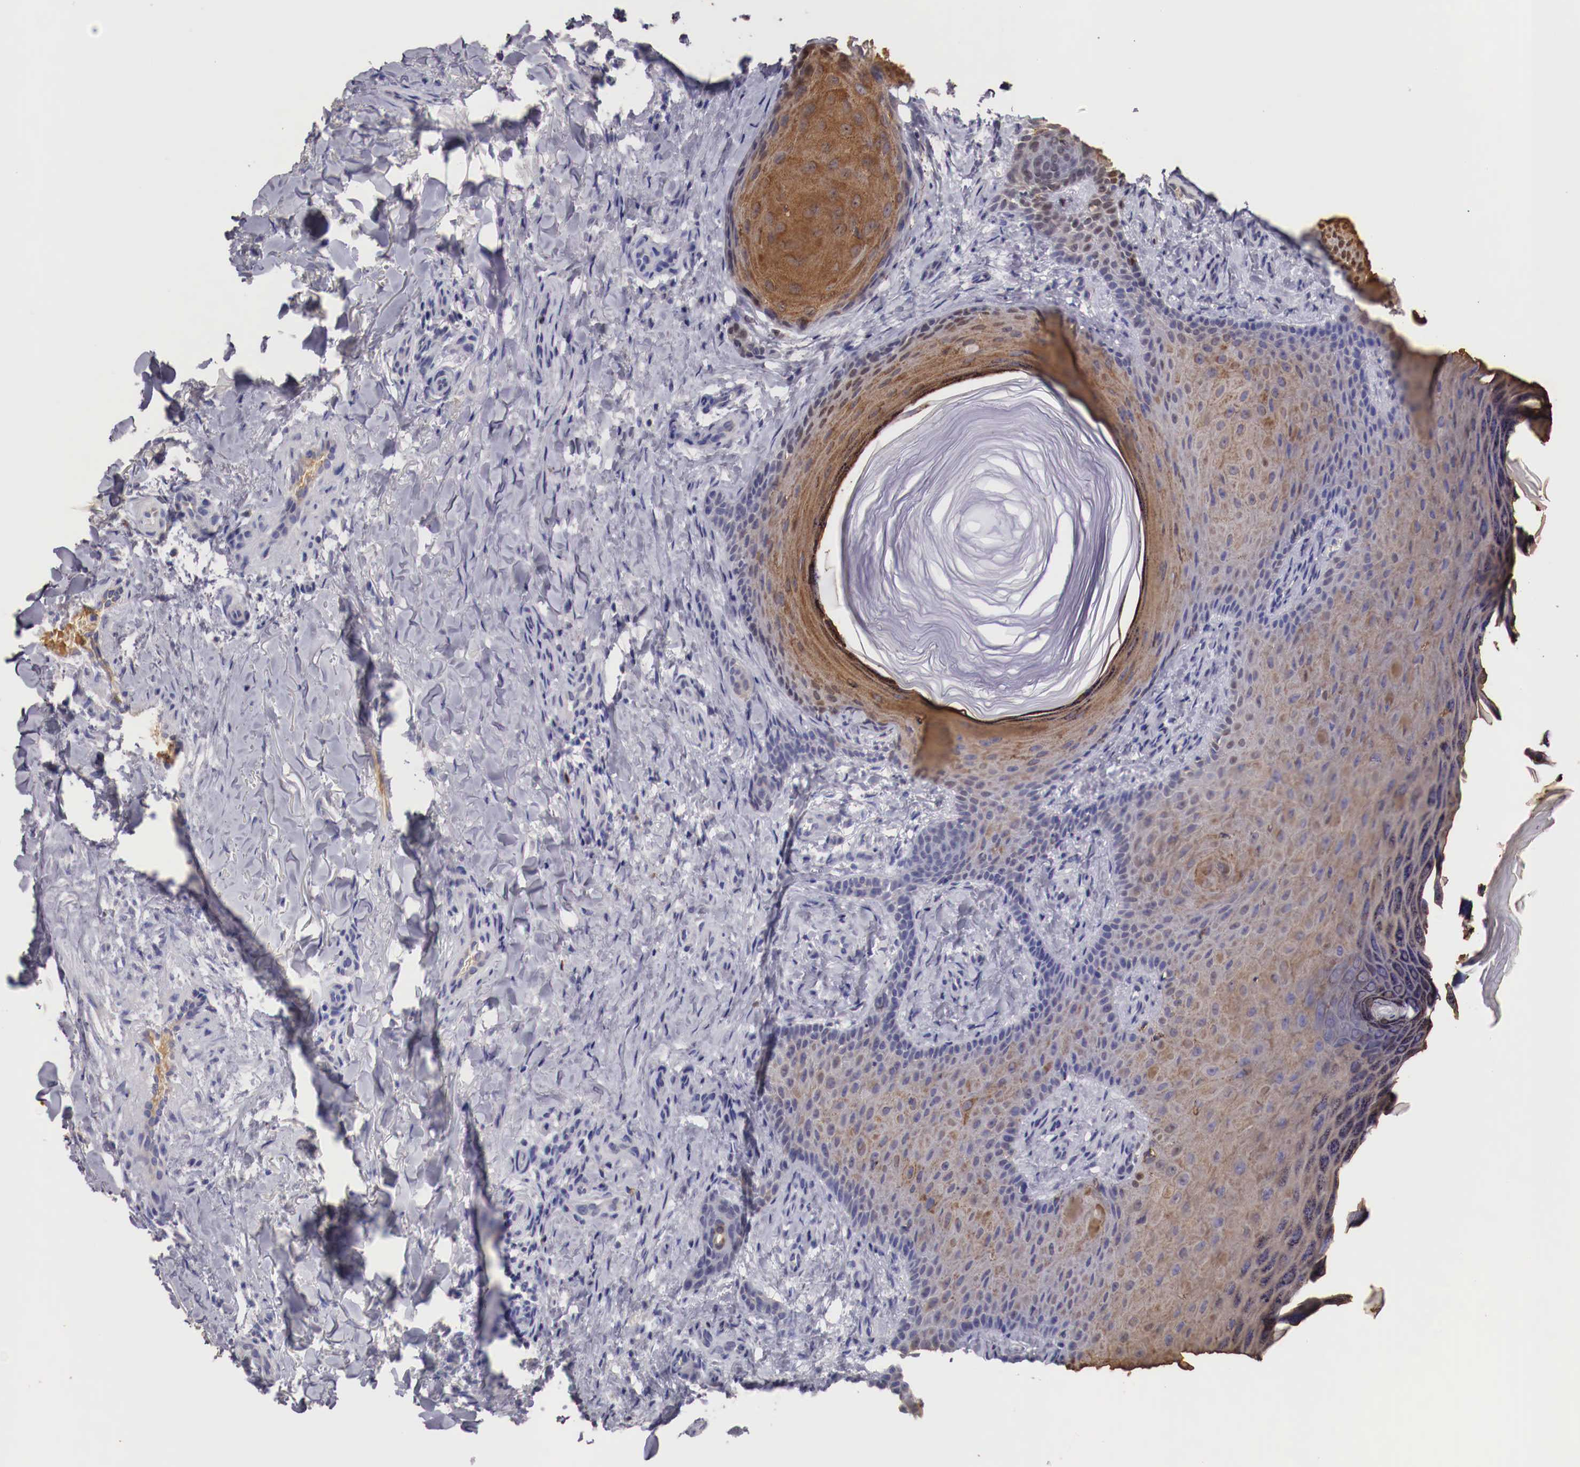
{"staining": {"intensity": "moderate", "quantity": "25%-75%", "location": "cytoplasmic/membranous"}, "tissue": "skin cancer", "cell_type": "Tumor cells", "image_type": "cancer", "snomed": [{"axis": "morphology", "description": "Normal tissue, NOS"}, {"axis": "morphology", "description": "Basal cell carcinoma"}, {"axis": "topography", "description": "Skin"}], "caption": "A high-resolution histopathology image shows immunohistochemistry (IHC) staining of skin basal cell carcinoma, which demonstrates moderate cytoplasmic/membranous staining in approximately 25%-75% of tumor cells.", "gene": "PITPNA", "patient": {"sex": "male", "age": 81}}